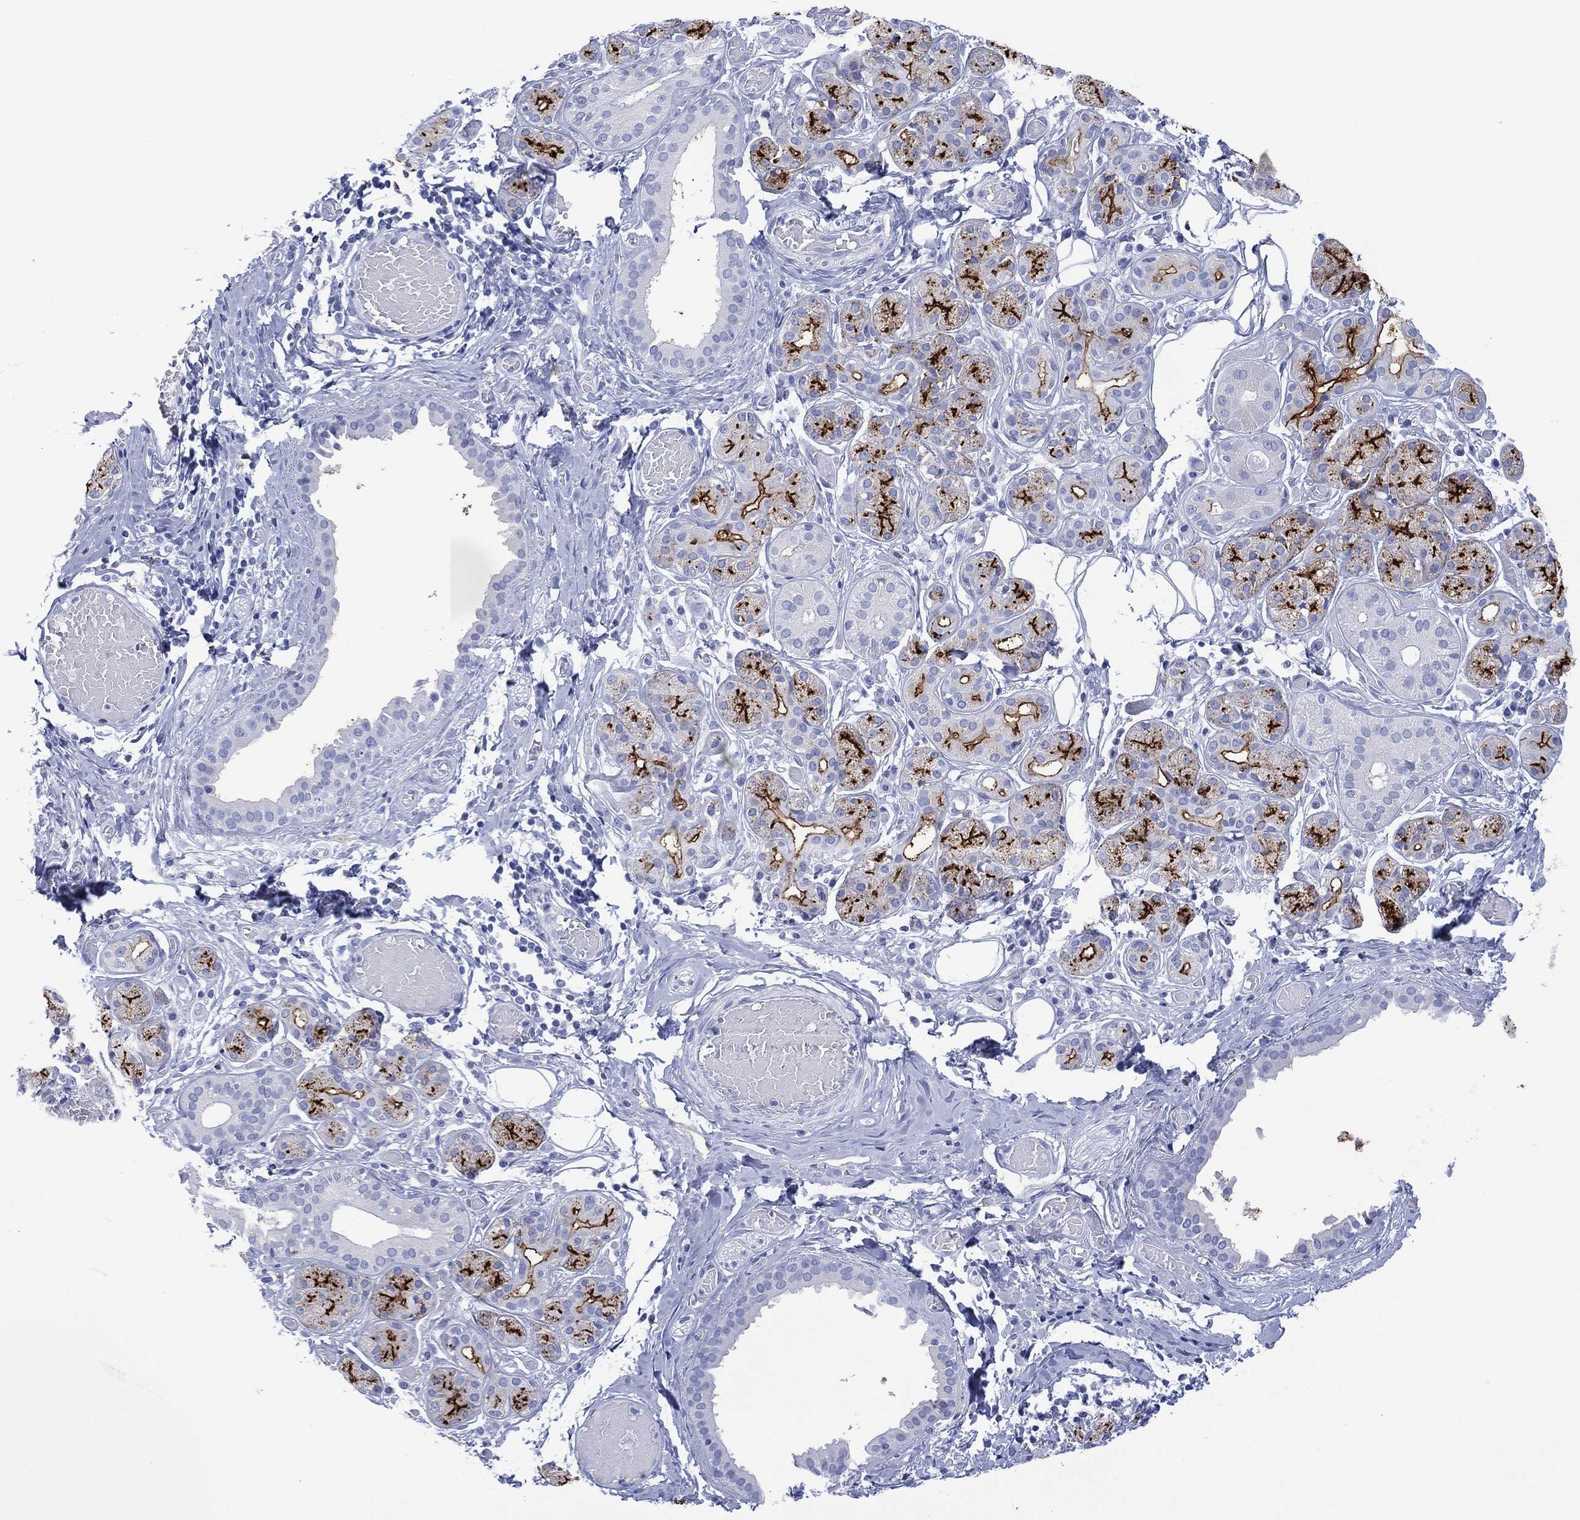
{"staining": {"intensity": "strong", "quantity": "25%-75%", "location": "cytoplasmic/membranous"}, "tissue": "salivary gland", "cell_type": "Glandular cells", "image_type": "normal", "snomed": [{"axis": "morphology", "description": "Normal tissue, NOS"}, {"axis": "topography", "description": "Salivary gland"}, {"axis": "topography", "description": "Peripheral nerve tissue"}], "caption": "This histopathology image reveals benign salivary gland stained with immunohistochemistry to label a protein in brown. The cytoplasmic/membranous of glandular cells show strong positivity for the protein. Nuclei are counter-stained blue.", "gene": "DPP4", "patient": {"sex": "male", "age": 71}}